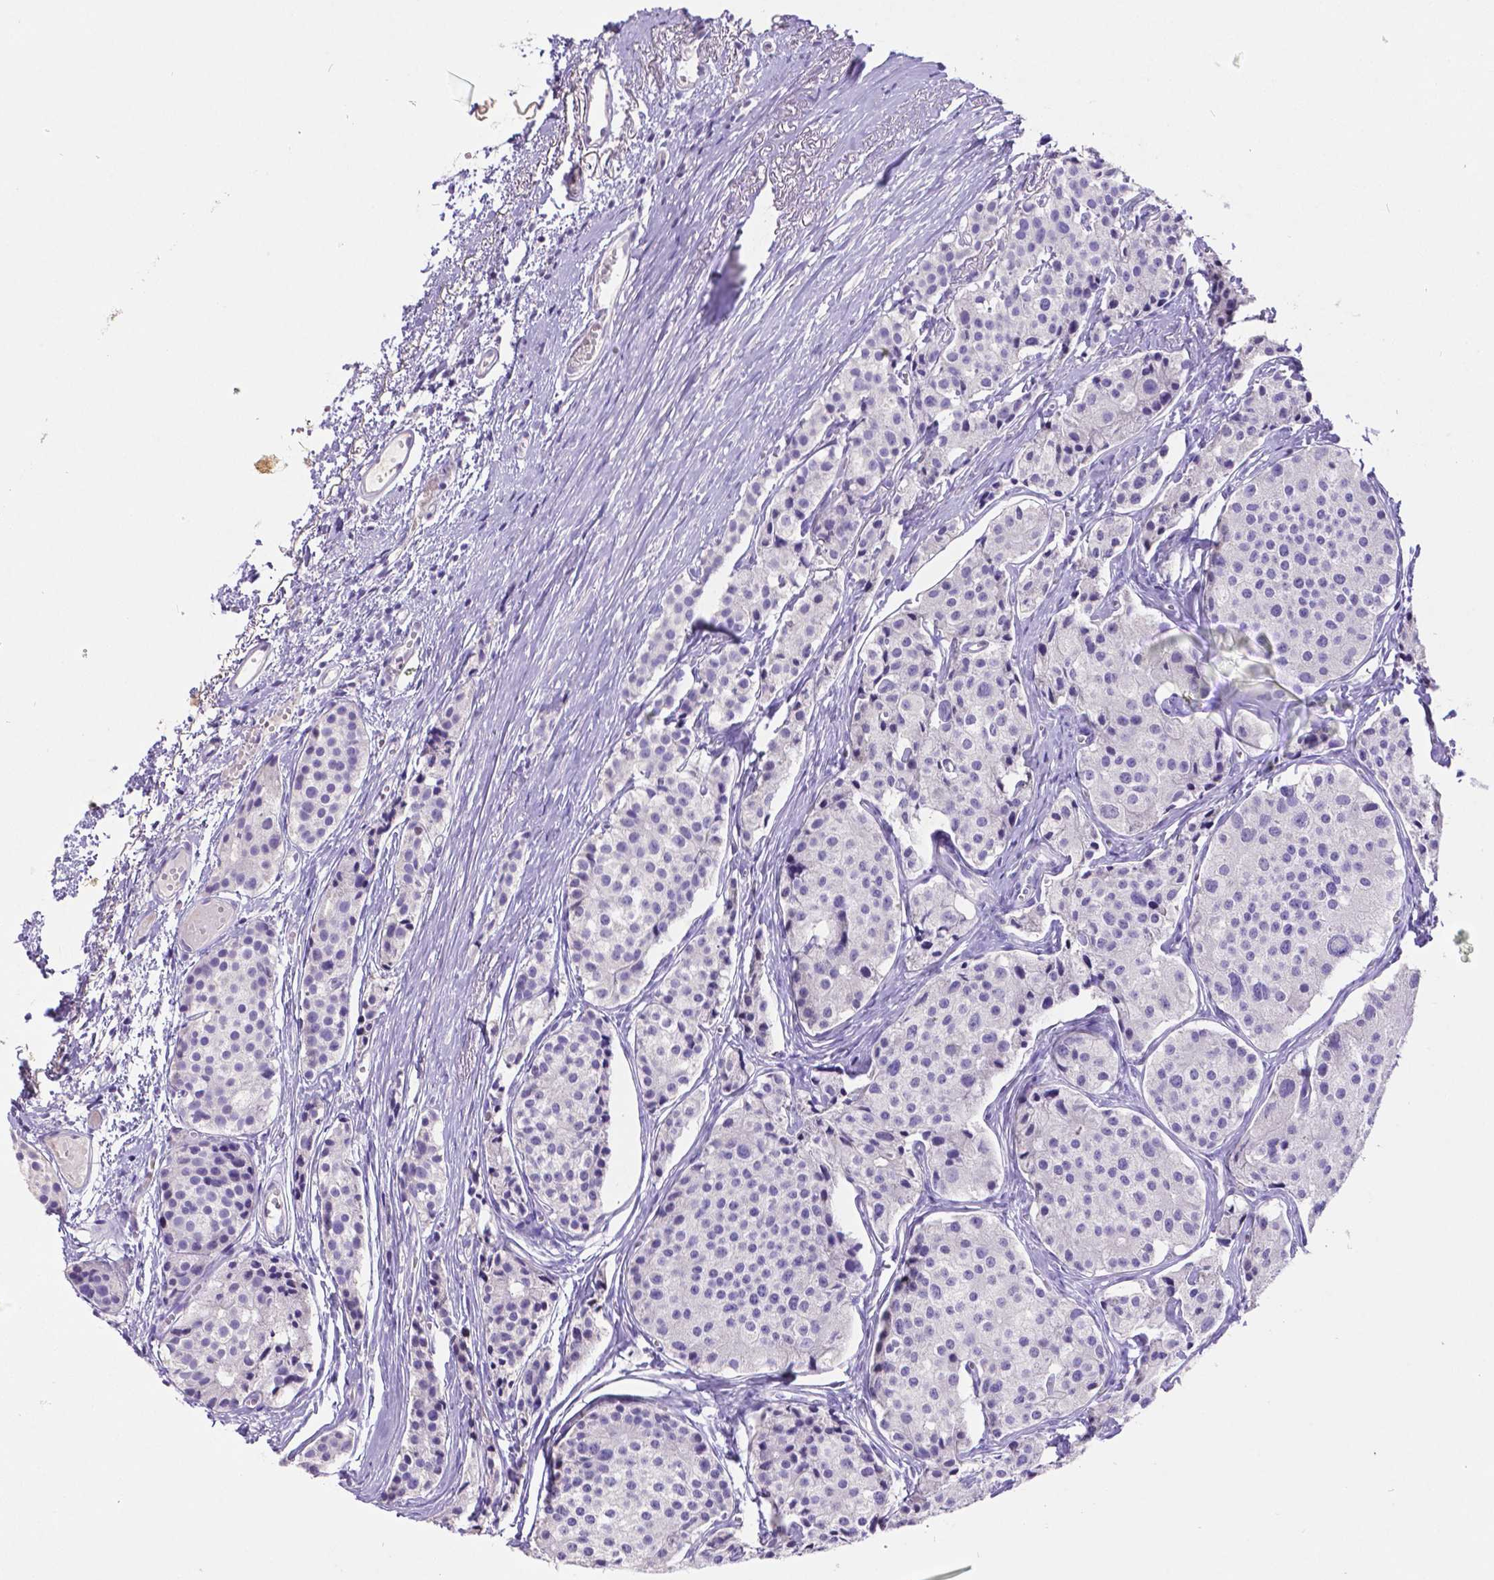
{"staining": {"intensity": "negative", "quantity": "none", "location": "none"}, "tissue": "carcinoid", "cell_type": "Tumor cells", "image_type": "cancer", "snomed": [{"axis": "morphology", "description": "Carcinoid, malignant, NOS"}, {"axis": "topography", "description": "Small intestine"}], "caption": "Immunohistochemical staining of human carcinoid displays no significant positivity in tumor cells.", "gene": "SATB2", "patient": {"sex": "female", "age": 65}}